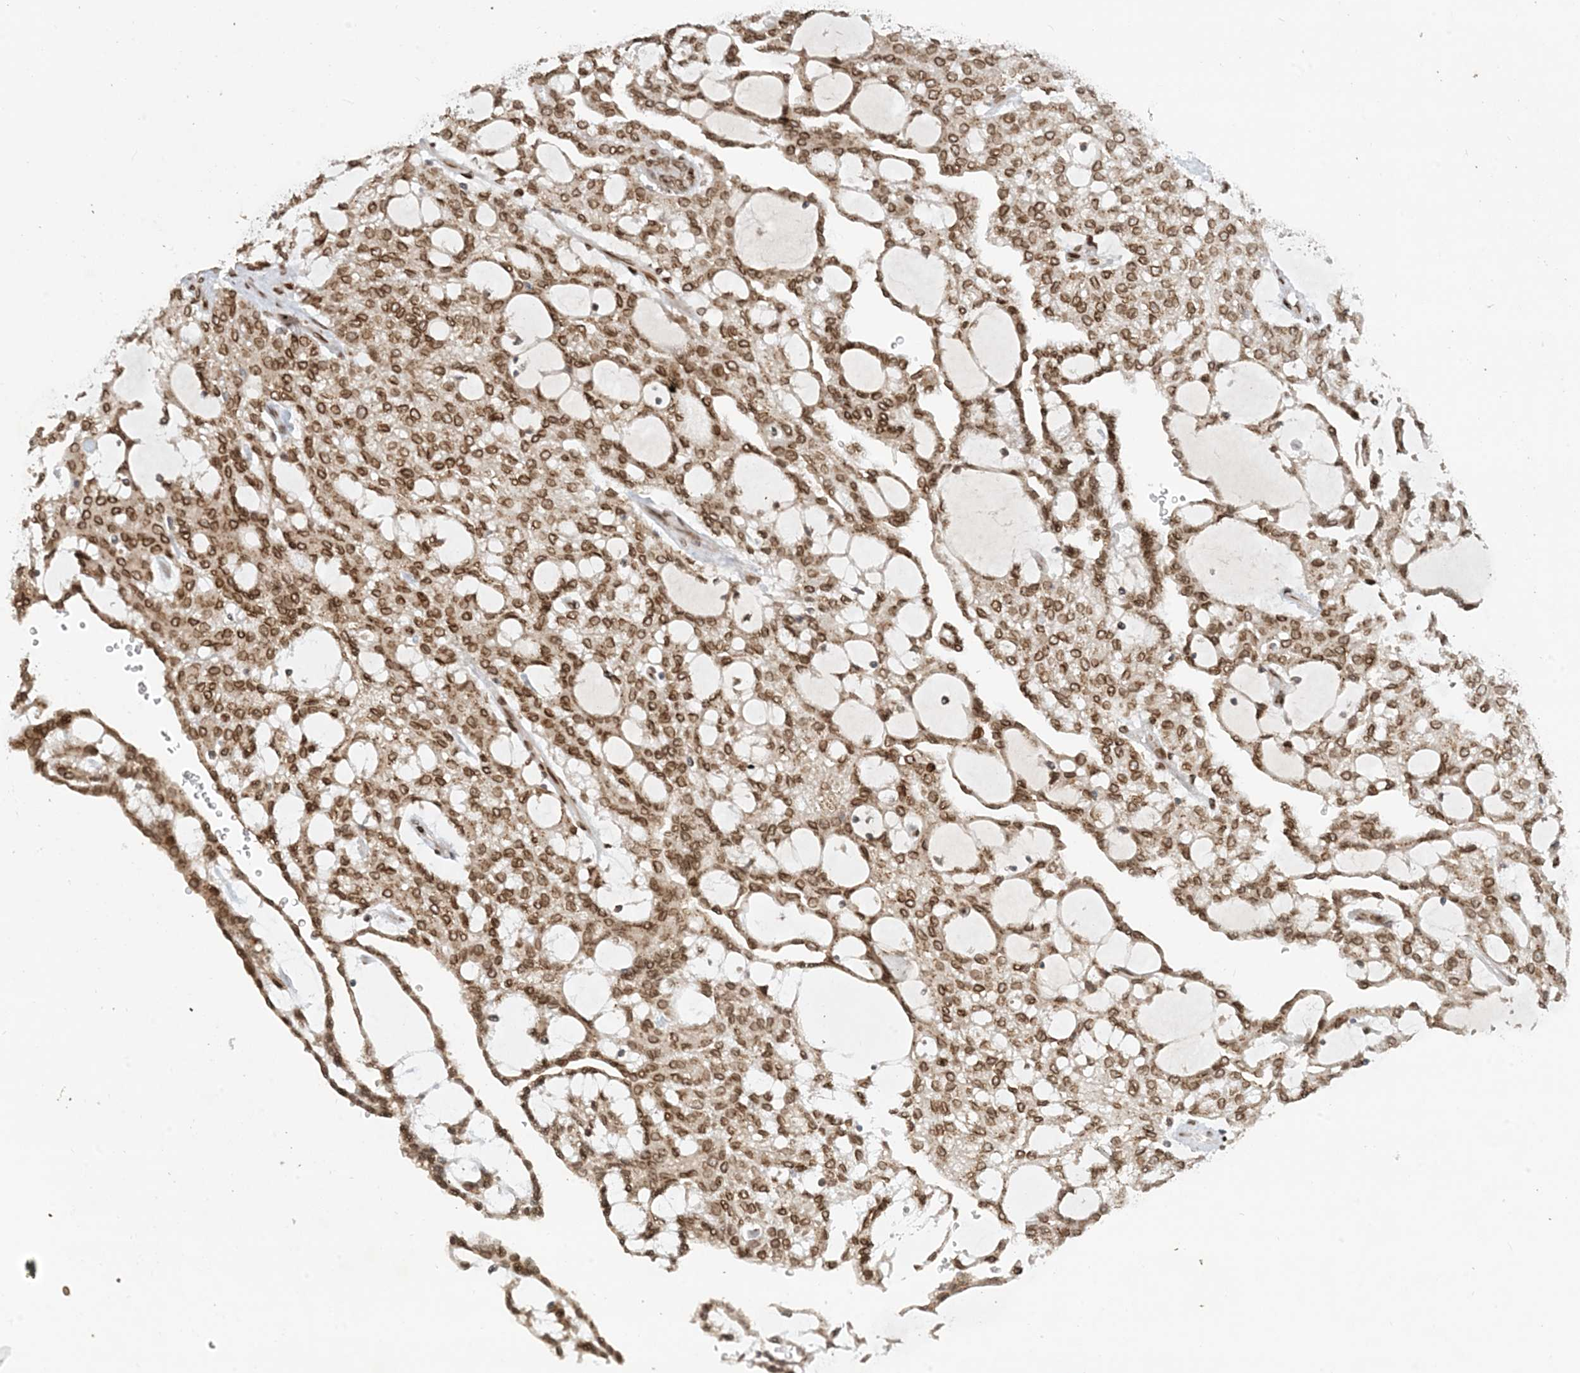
{"staining": {"intensity": "strong", "quantity": ">75%", "location": "cytoplasmic/membranous,nuclear"}, "tissue": "renal cancer", "cell_type": "Tumor cells", "image_type": "cancer", "snomed": [{"axis": "morphology", "description": "Adenocarcinoma, NOS"}, {"axis": "topography", "description": "Kidney"}], "caption": "A histopathology image showing strong cytoplasmic/membranous and nuclear positivity in approximately >75% of tumor cells in renal adenocarcinoma, as visualized by brown immunohistochemical staining.", "gene": "SLC35A2", "patient": {"sex": "male", "age": 63}}